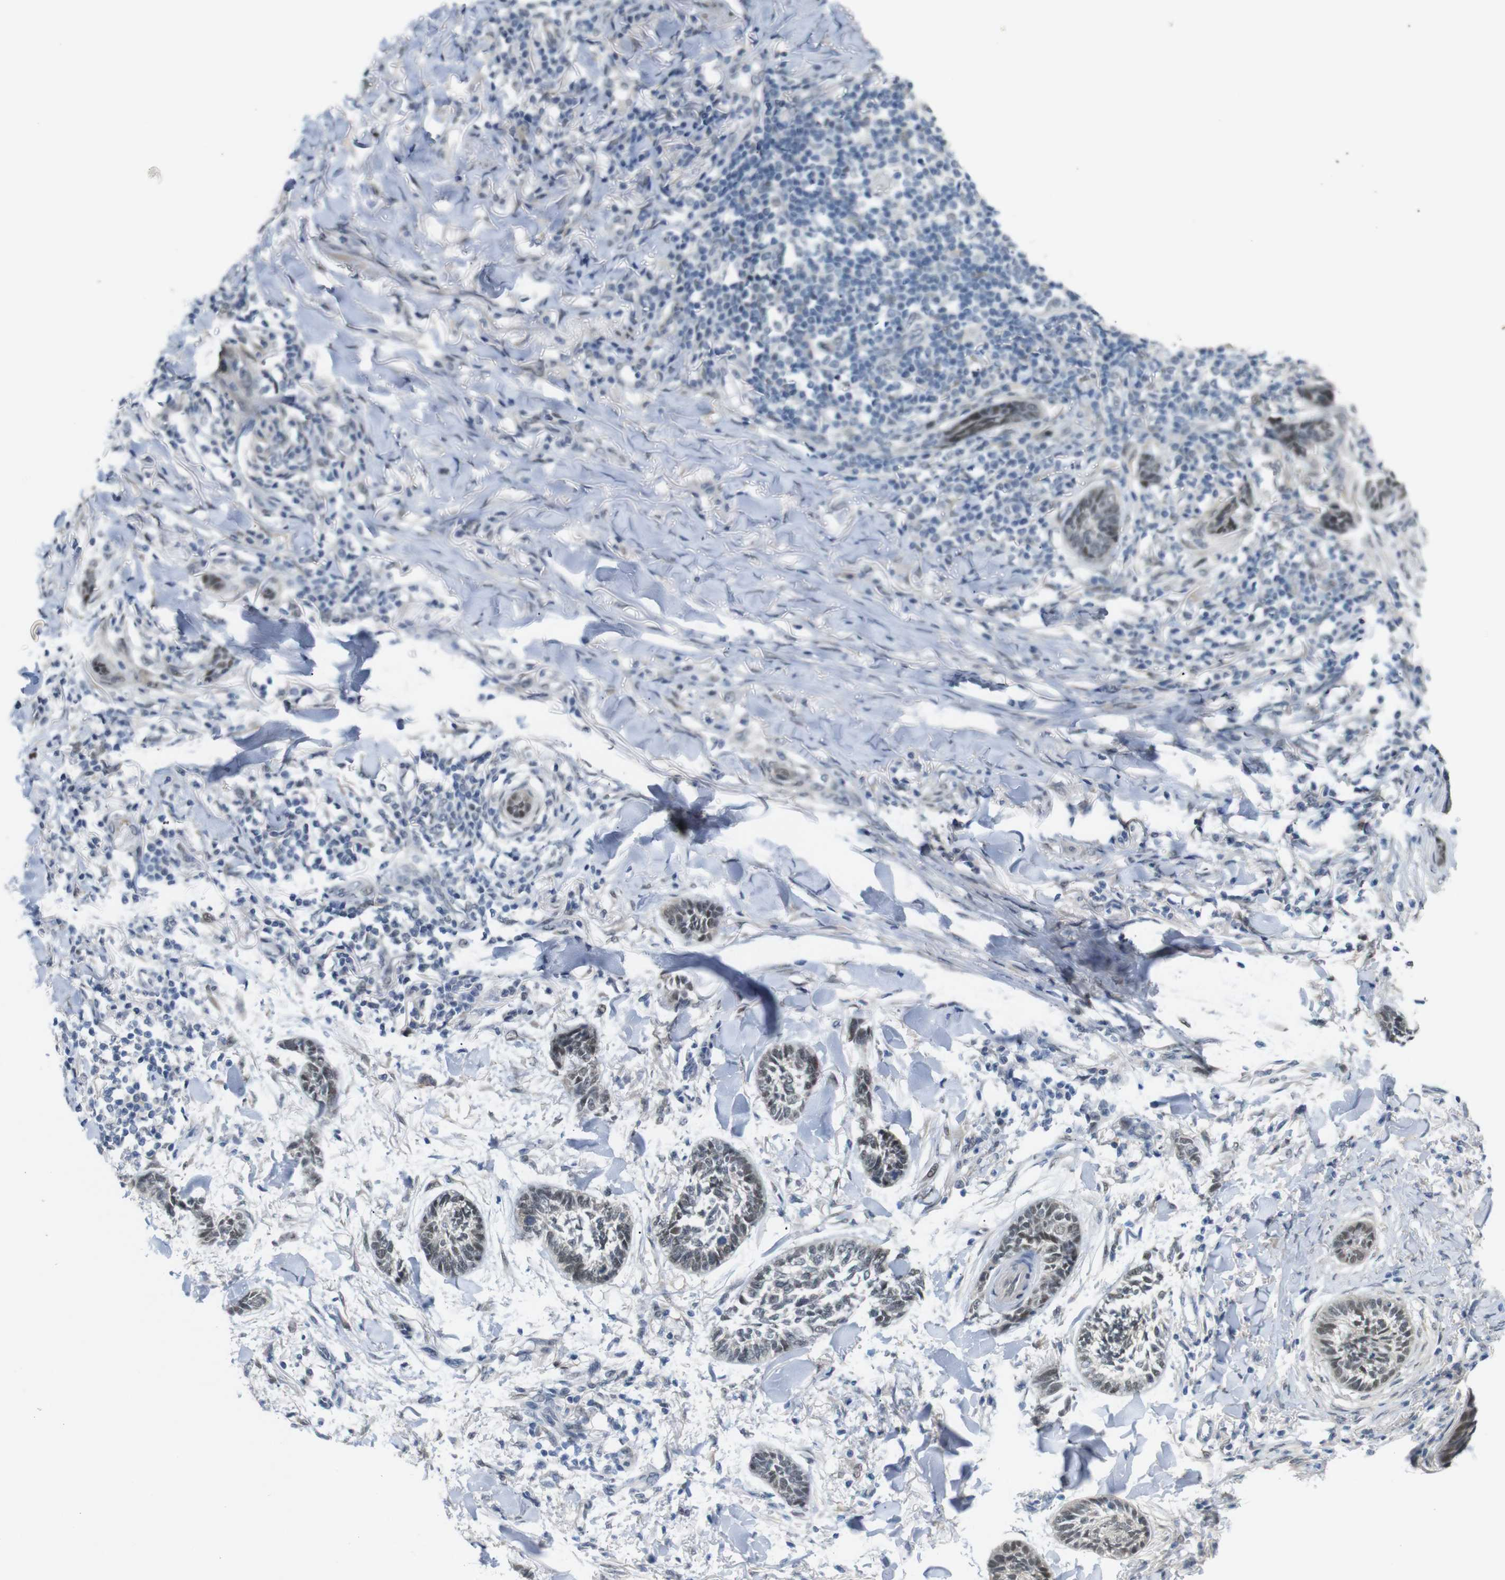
{"staining": {"intensity": "negative", "quantity": "none", "location": "none"}, "tissue": "skin cancer", "cell_type": "Tumor cells", "image_type": "cancer", "snomed": [{"axis": "morphology", "description": "Papilloma, NOS"}, {"axis": "morphology", "description": "Basal cell carcinoma"}, {"axis": "topography", "description": "Skin"}], "caption": "High power microscopy image of an immunohistochemistry histopathology image of papilloma (skin), revealing no significant positivity in tumor cells.", "gene": "GPR158", "patient": {"sex": "male", "age": 87}}